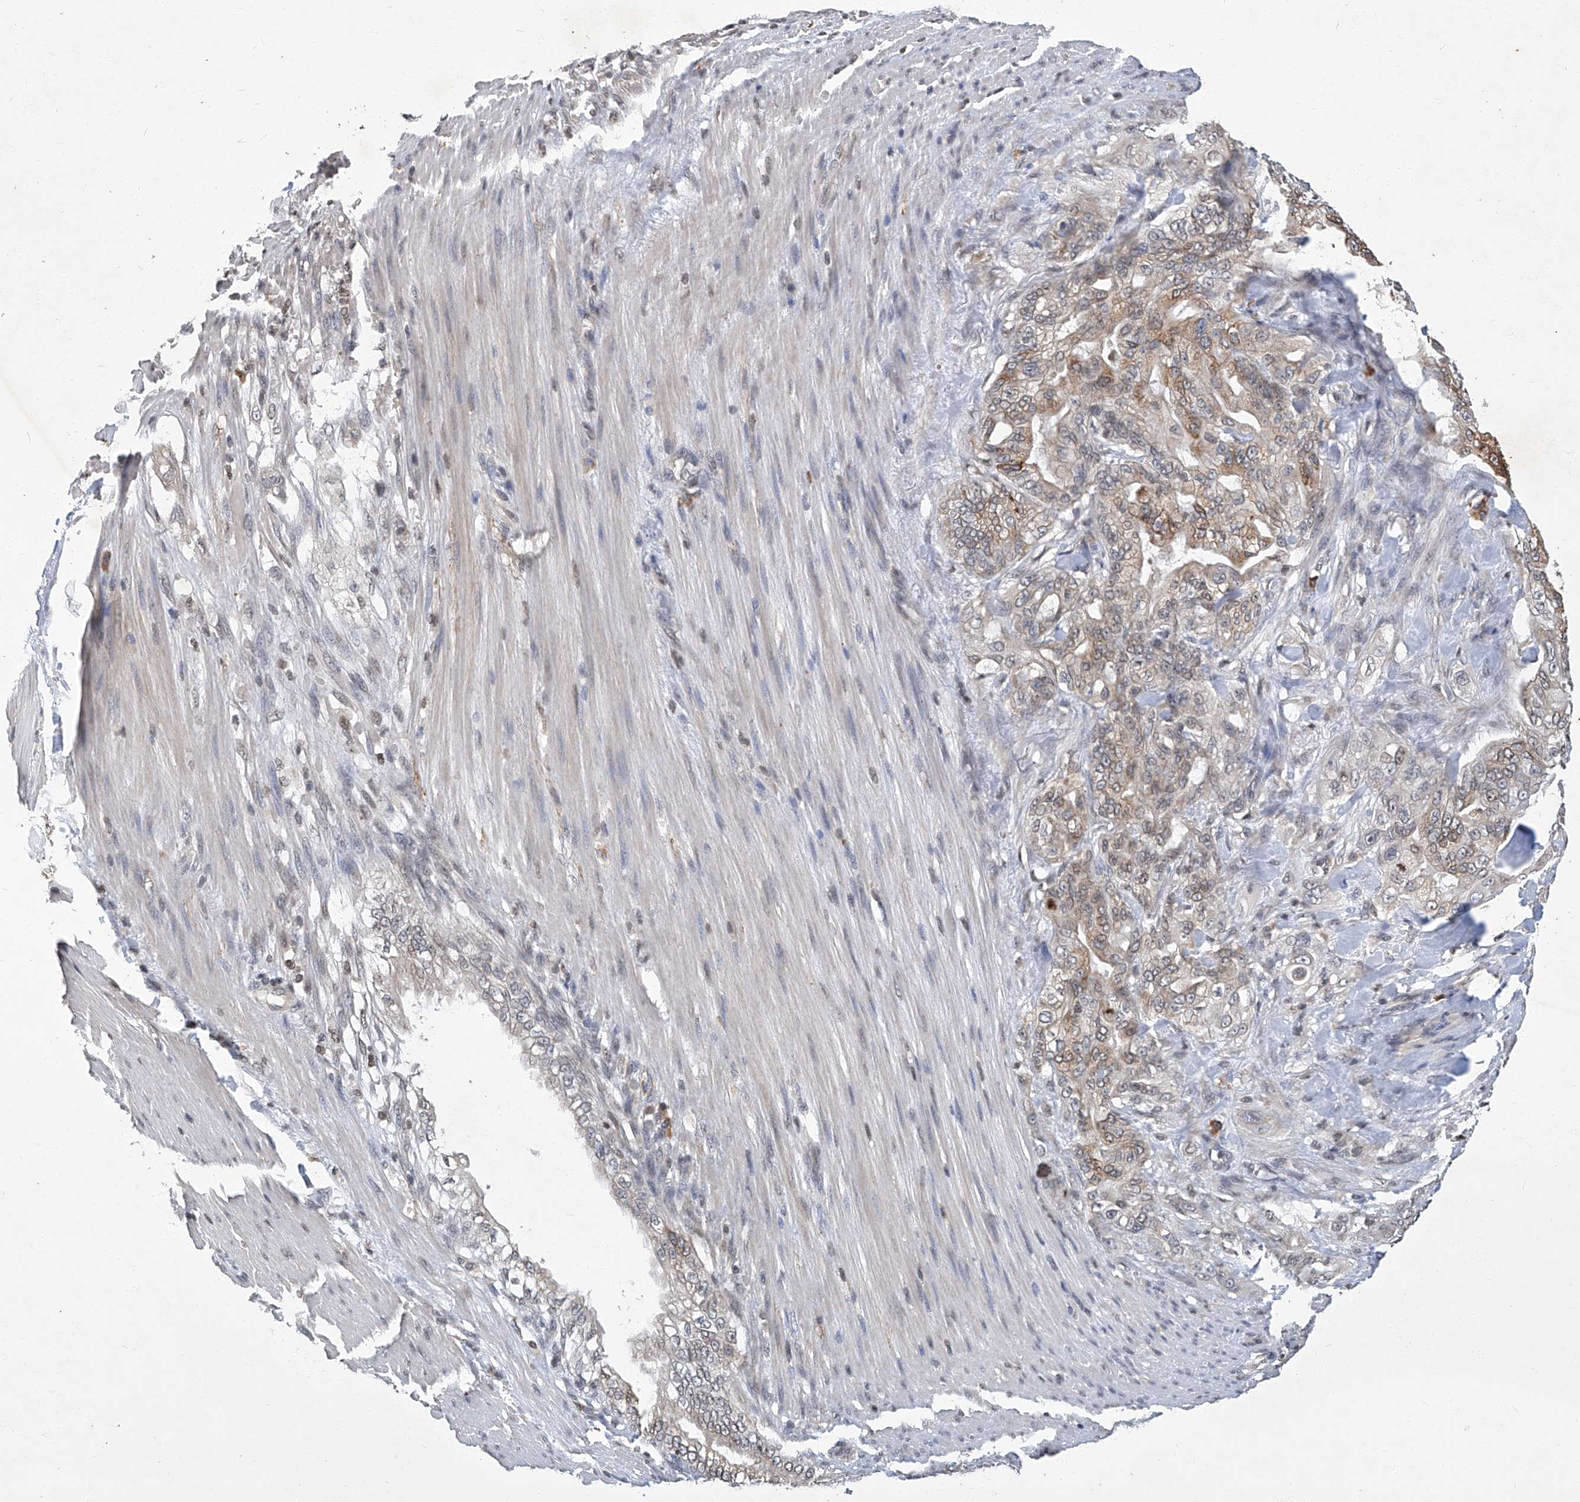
{"staining": {"intensity": "weak", "quantity": "25%-75%", "location": "cytoplasmic/membranous"}, "tissue": "pancreatic cancer", "cell_type": "Tumor cells", "image_type": "cancer", "snomed": [{"axis": "morphology", "description": "Normal tissue, NOS"}, {"axis": "topography", "description": "Pancreas"}], "caption": "Approximately 25%-75% of tumor cells in human pancreatic cancer reveal weak cytoplasmic/membranous protein expression as visualized by brown immunohistochemical staining.", "gene": "TGFBR1", "patient": {"sex": "male", "age": 42}}